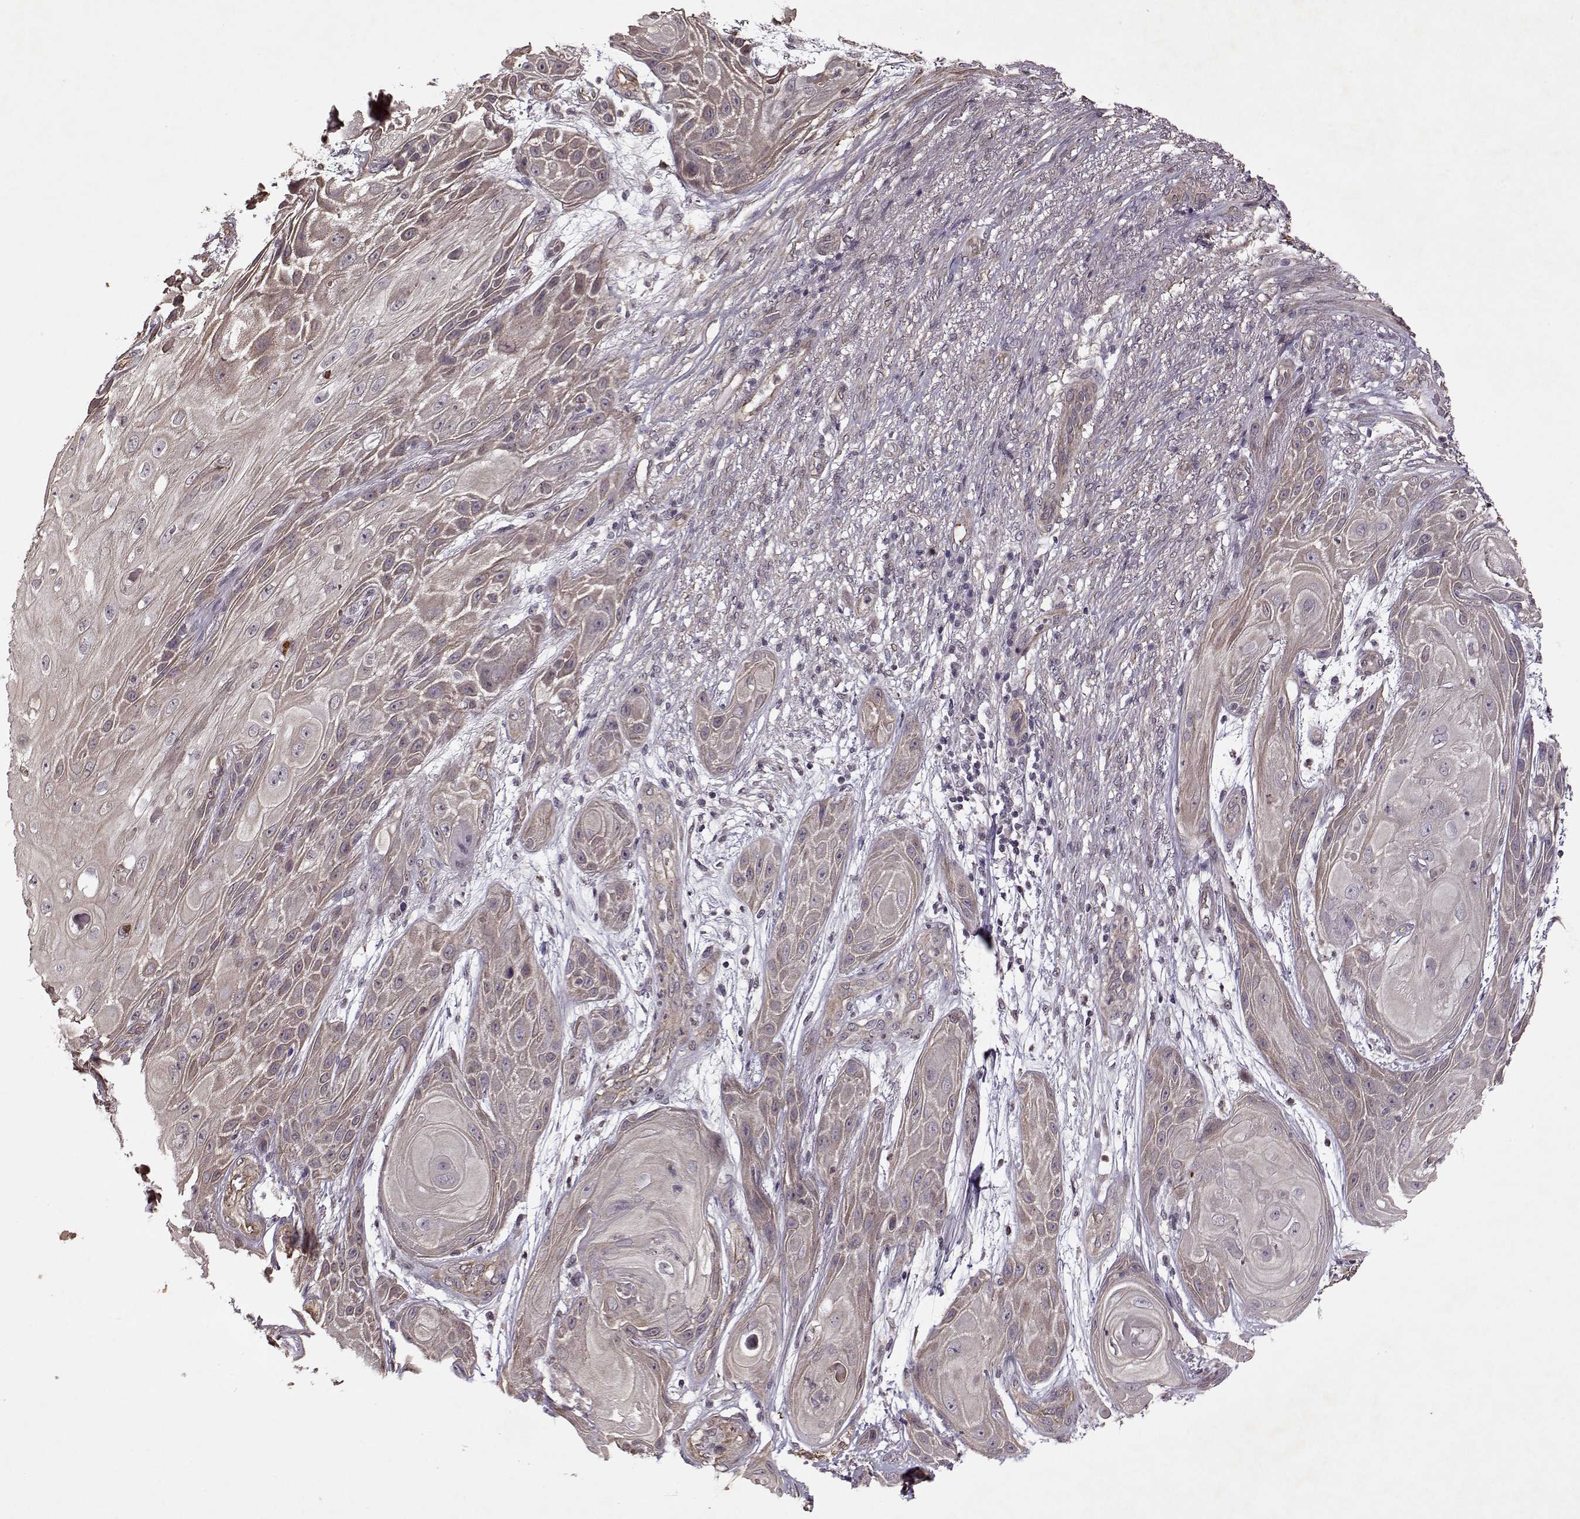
{"staining": {"intensity": "weak", "quantity": ">75%", "location": "cytoplasmic/membranous"}, "tissue": "skin cancer", "cell_type": "Tumor cells", "image_type": "cancer", "snomed": [{"axis": "morphology", "description": "Squamous cell carcinoma, NOS"}, {"axis": "topography", "description": "Skin"}], "caption": "Brown immunohistochemical staining in human skin cancer exhibits weak cytoplasmic/membranous staining in about >75% of tumor cells.", "gene": "KRT9", "patient": {"sex": "male", "age": 62}}